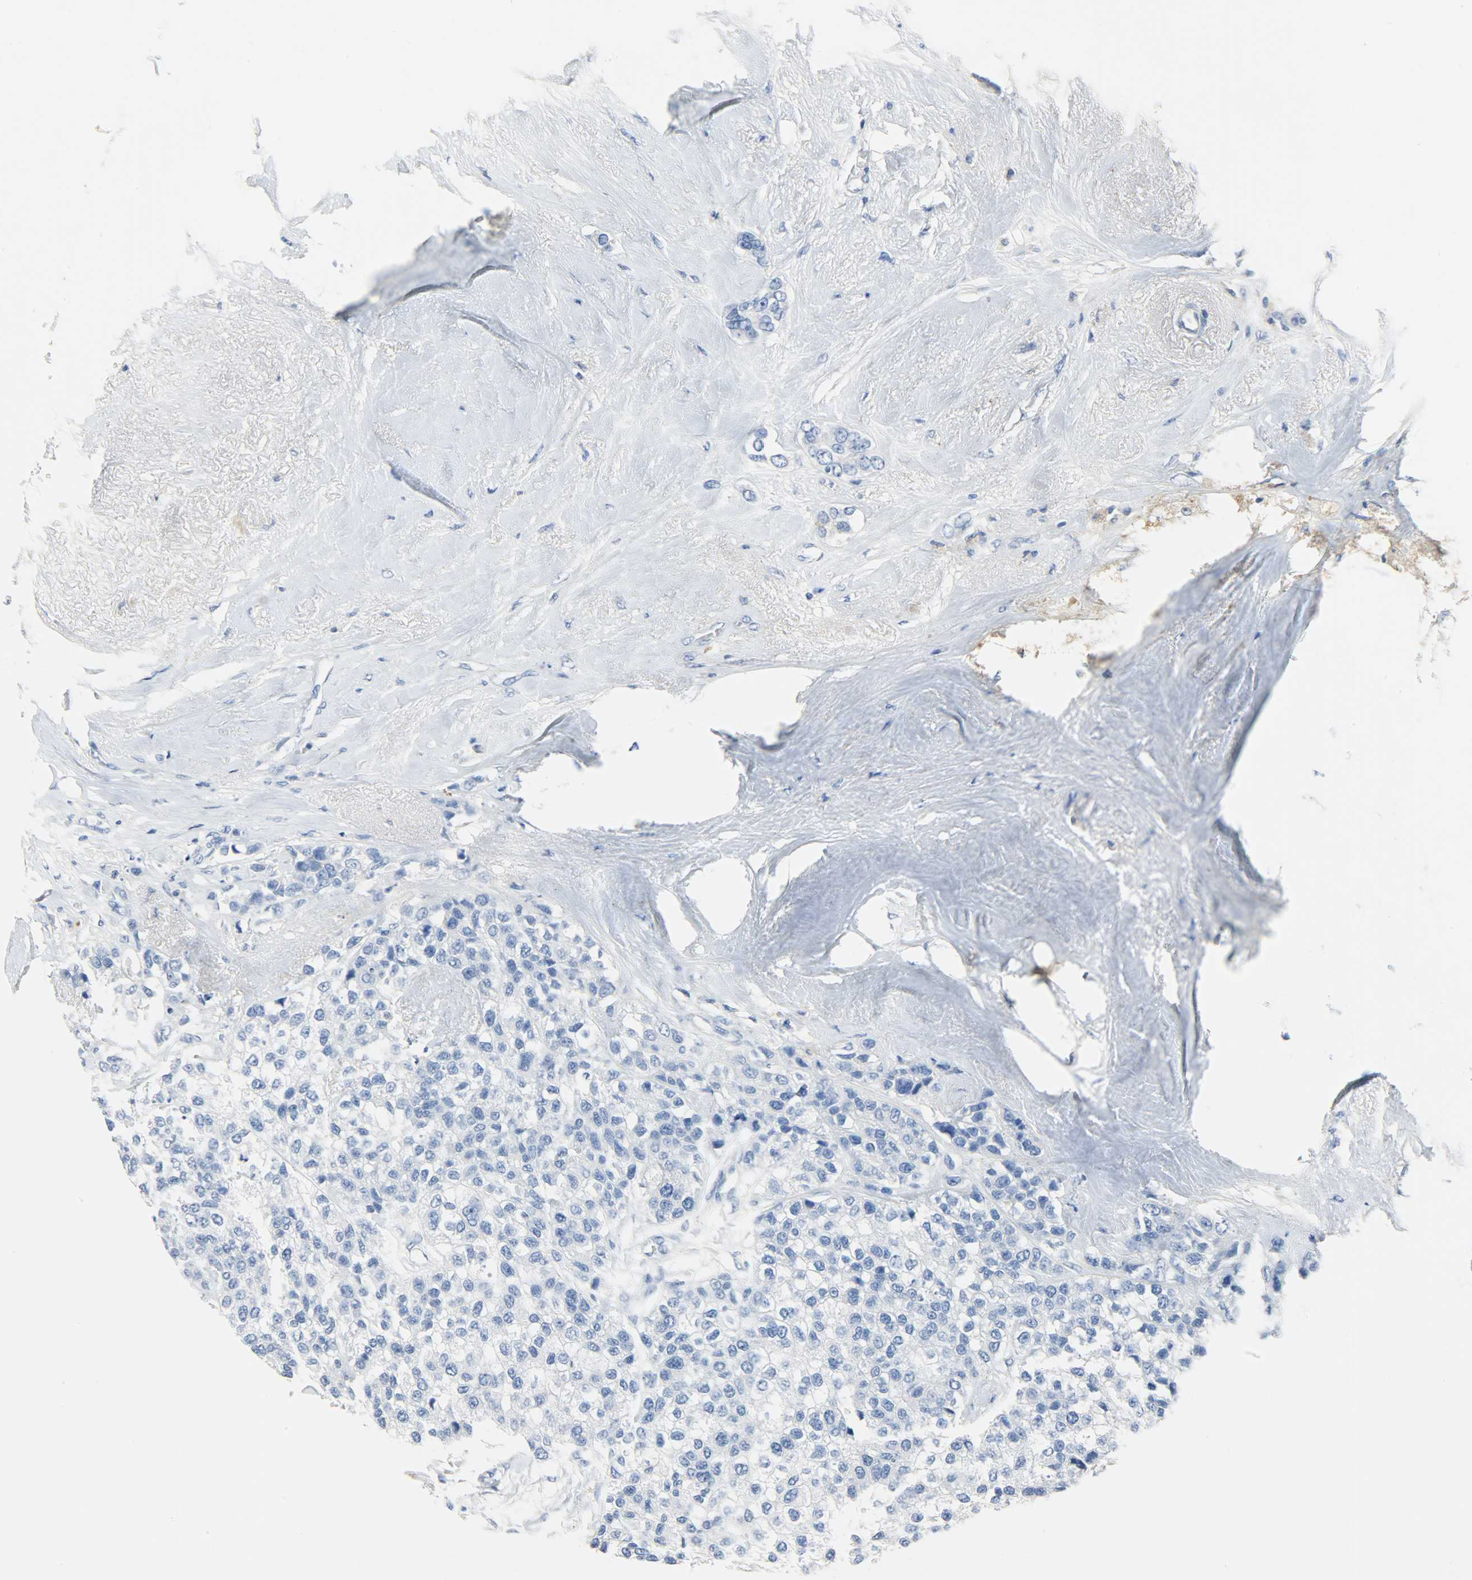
{"staining": {"intensity": "negative", "quantity": "none", "location": "none"}, "tissue": "breast cancer", "cell_type": "Tumor cells", "image_type": "cancer", "snomed": [{"axis": "morphology", "description": "Duct carcinoma"}, {"axis": "topography", "description": "Breast"}], "caption": "DAB immunohistochemical staining of breast cancer (infiltrating ductal carcinoma) demonstrates no significant staining in tumor cells. (Brightfield microscopy of DAB IHC at high magnification).", "gene": "CRP", "patient": {"sex": "female", "age": 51}}